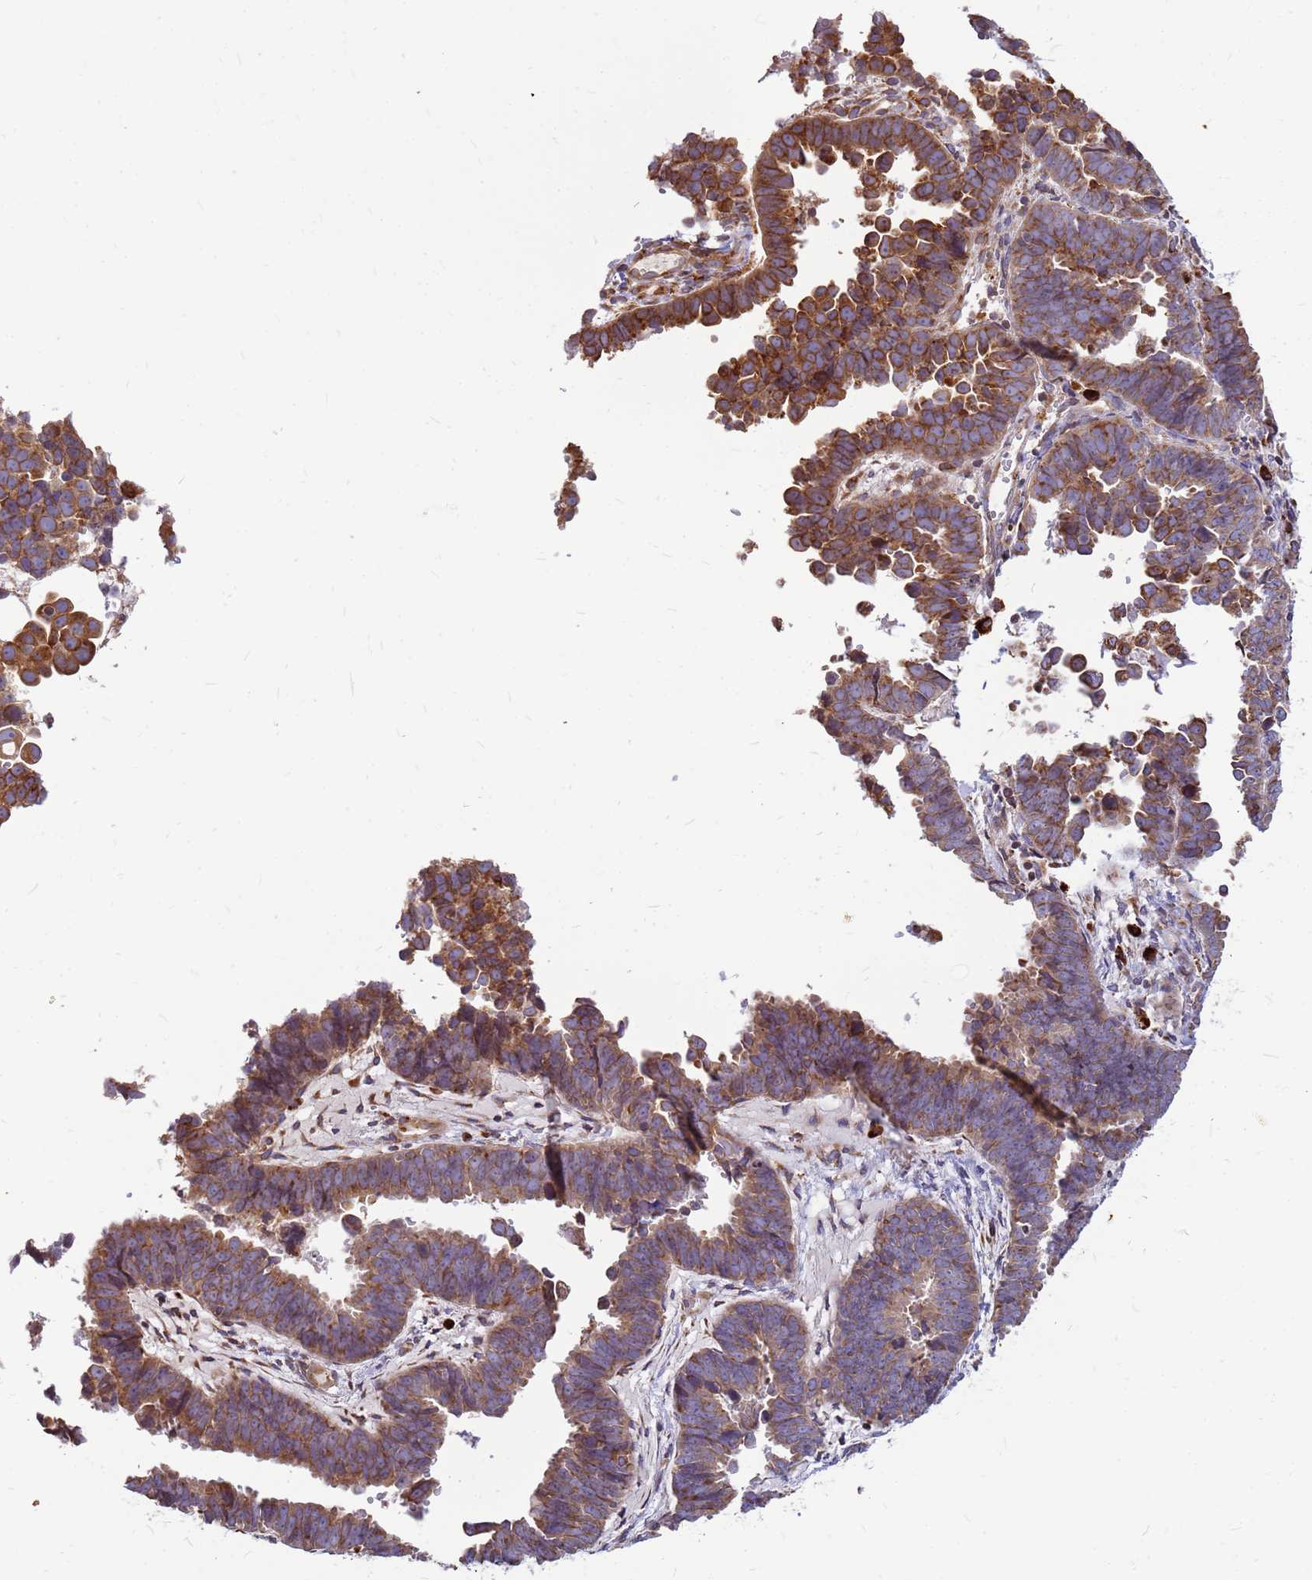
{"staining": {"intensity": "moderate", "quantity": "25%-75%", "location": "cytoplasmic/membranous"}, "tissue": "endometrial cancer", "cell_type": "Tumor cells", "image_type": "cancer", "snomed": [{"axis": "morphology", "description": "Adenocarcinoma, NOS"}, {"axis": "topography", "description": "Endometrium"}], "caption": "Immunohistochemical staining of human endometrial cancer (adenocarcinoma) demonstrates moderate cytoplasmic/membranous protein staining in about 25%-75% of tumor cells.", "gene": "SSR4", "patient": {"sex": "female", "age": 75}}